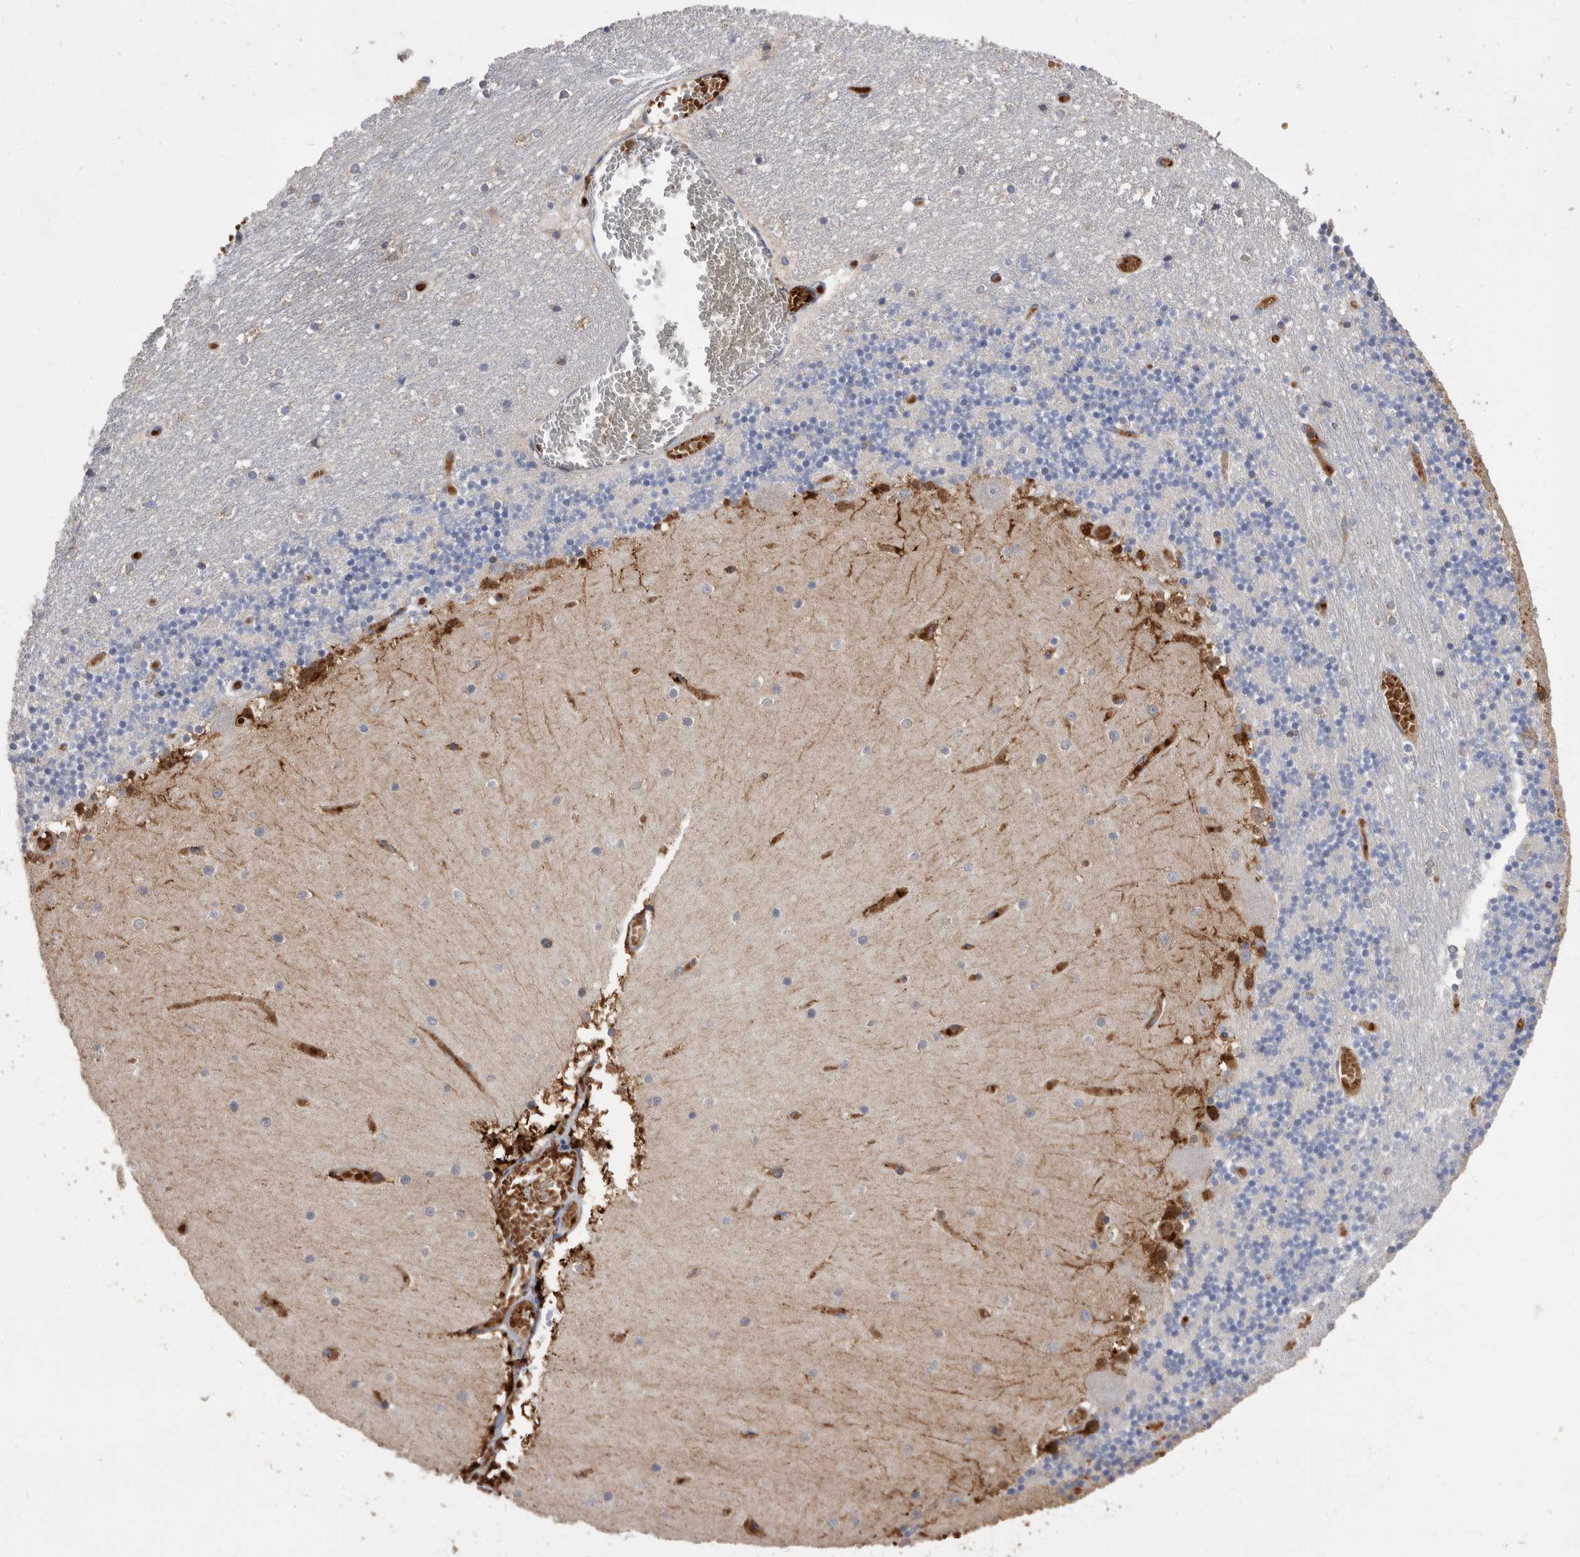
{"staining": {"intensity": "negative", "quantity": "none", "location": "none"}, "tissue": "cerebellum", "cell_type": "Cells in granular layer", "image_type": "normal", "snomed": [{"axis": "morphology", "description": "Normal tissue, NOS"}, {"axis": "topography", "description": "Cerebellum"}], "caption": "Cerebellum stained for a protein using IHC displays no staining cells in granular layer.", "gene": "CRISPLD2", "patient": {"sex": "female", "age": 28}}